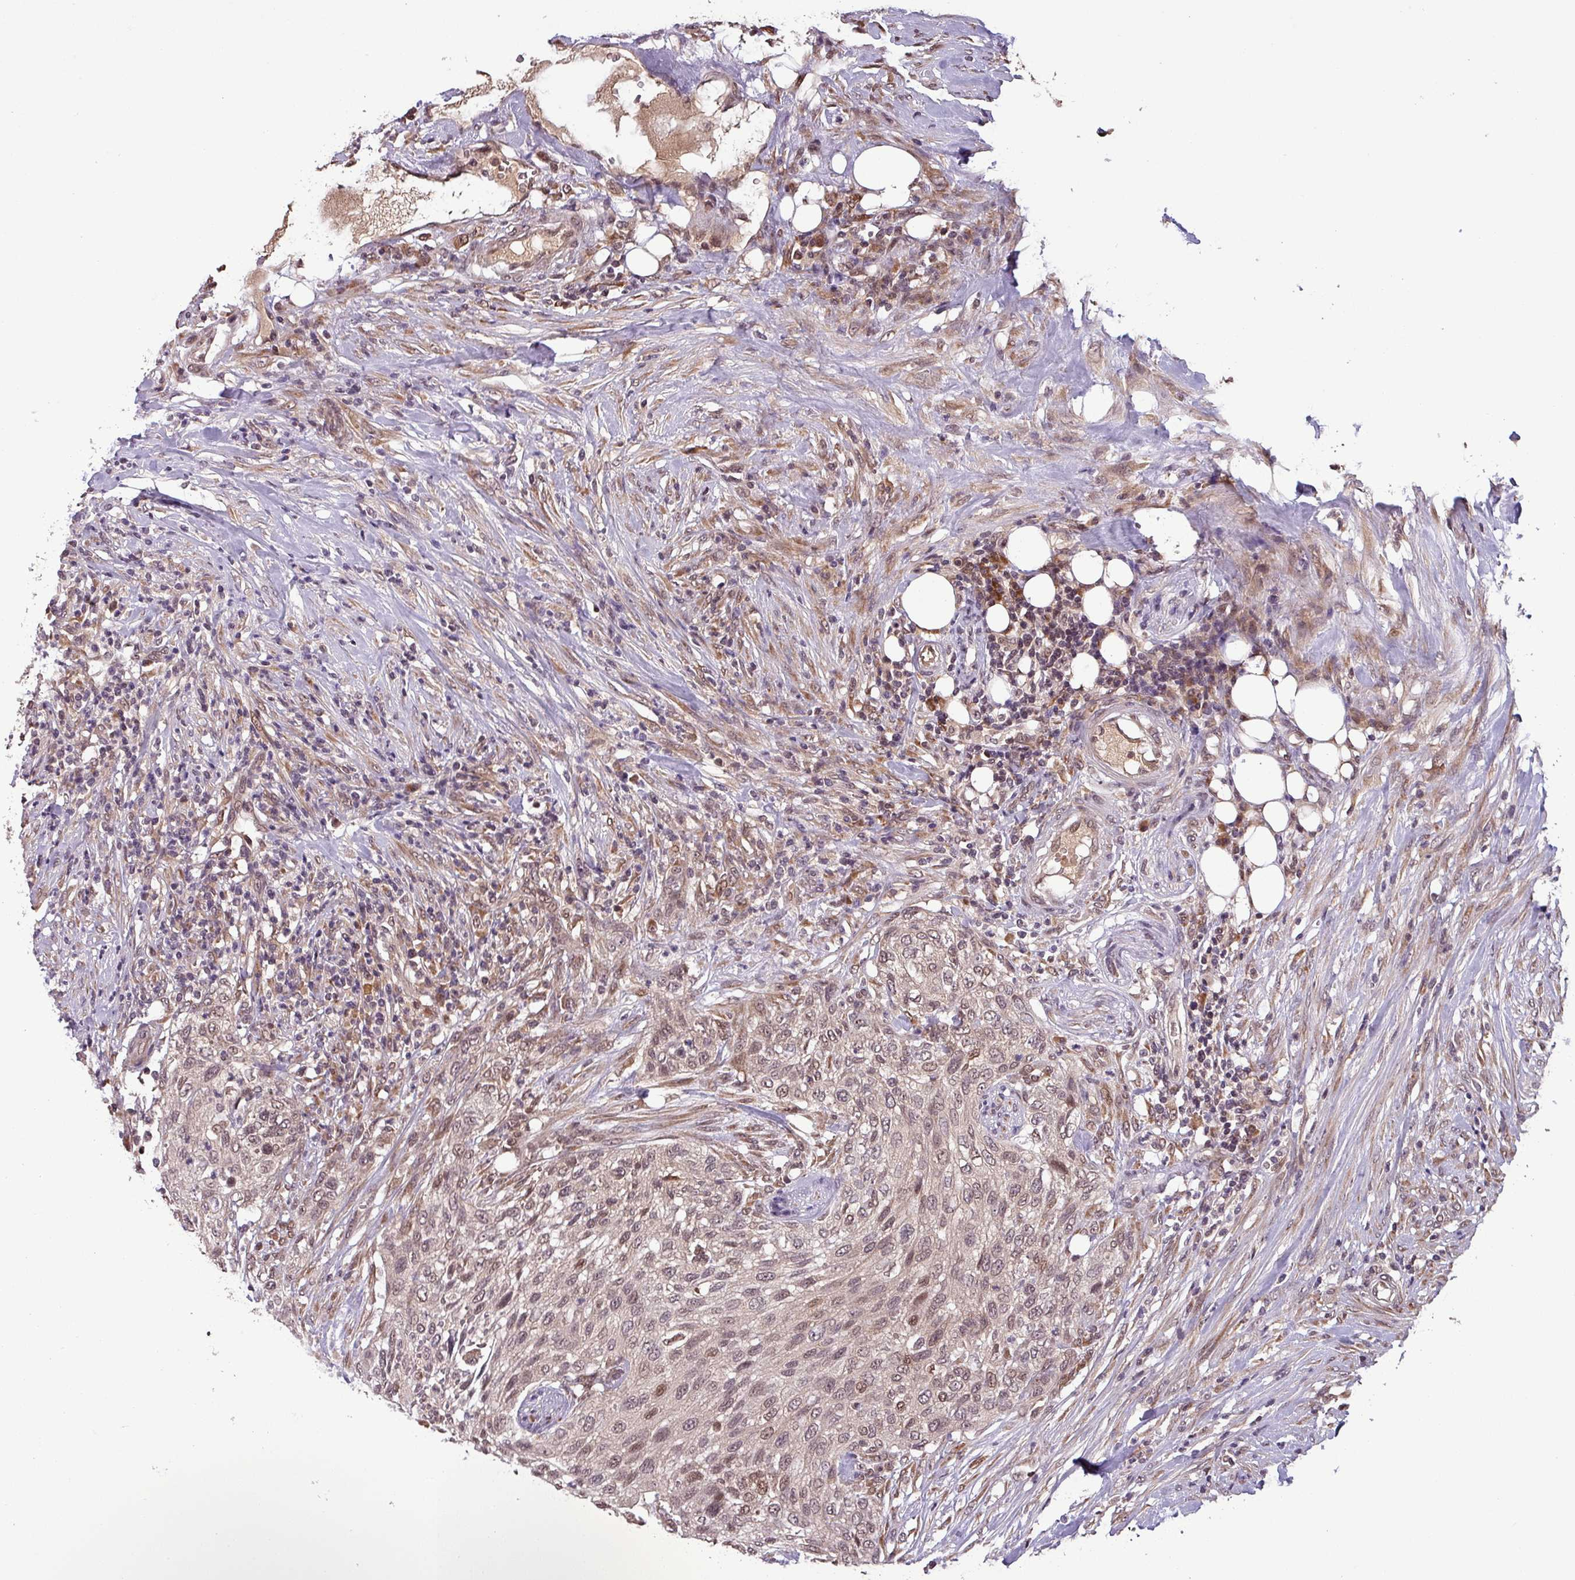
{"staining": {"intensity": "moderate", "quantity": "25%-75%", "location": "nuclear"}, "tissue": "urothelial cancer", "cell_type": "Tumor cells", "image_type": "cancer", "snomed": [{"axis": "morphology", "description": "Urothelial carcinoma, High grade"}, {"axis": "topography", "description": "Urinary bladder"}], "caption": "A brown stain highlights moderate nuclear positivity of a protein in human urothelial carcinoma (high-grade) tumor cells.", "gene": "NOB1", "patient": {"sex": "male", "age": 35}}